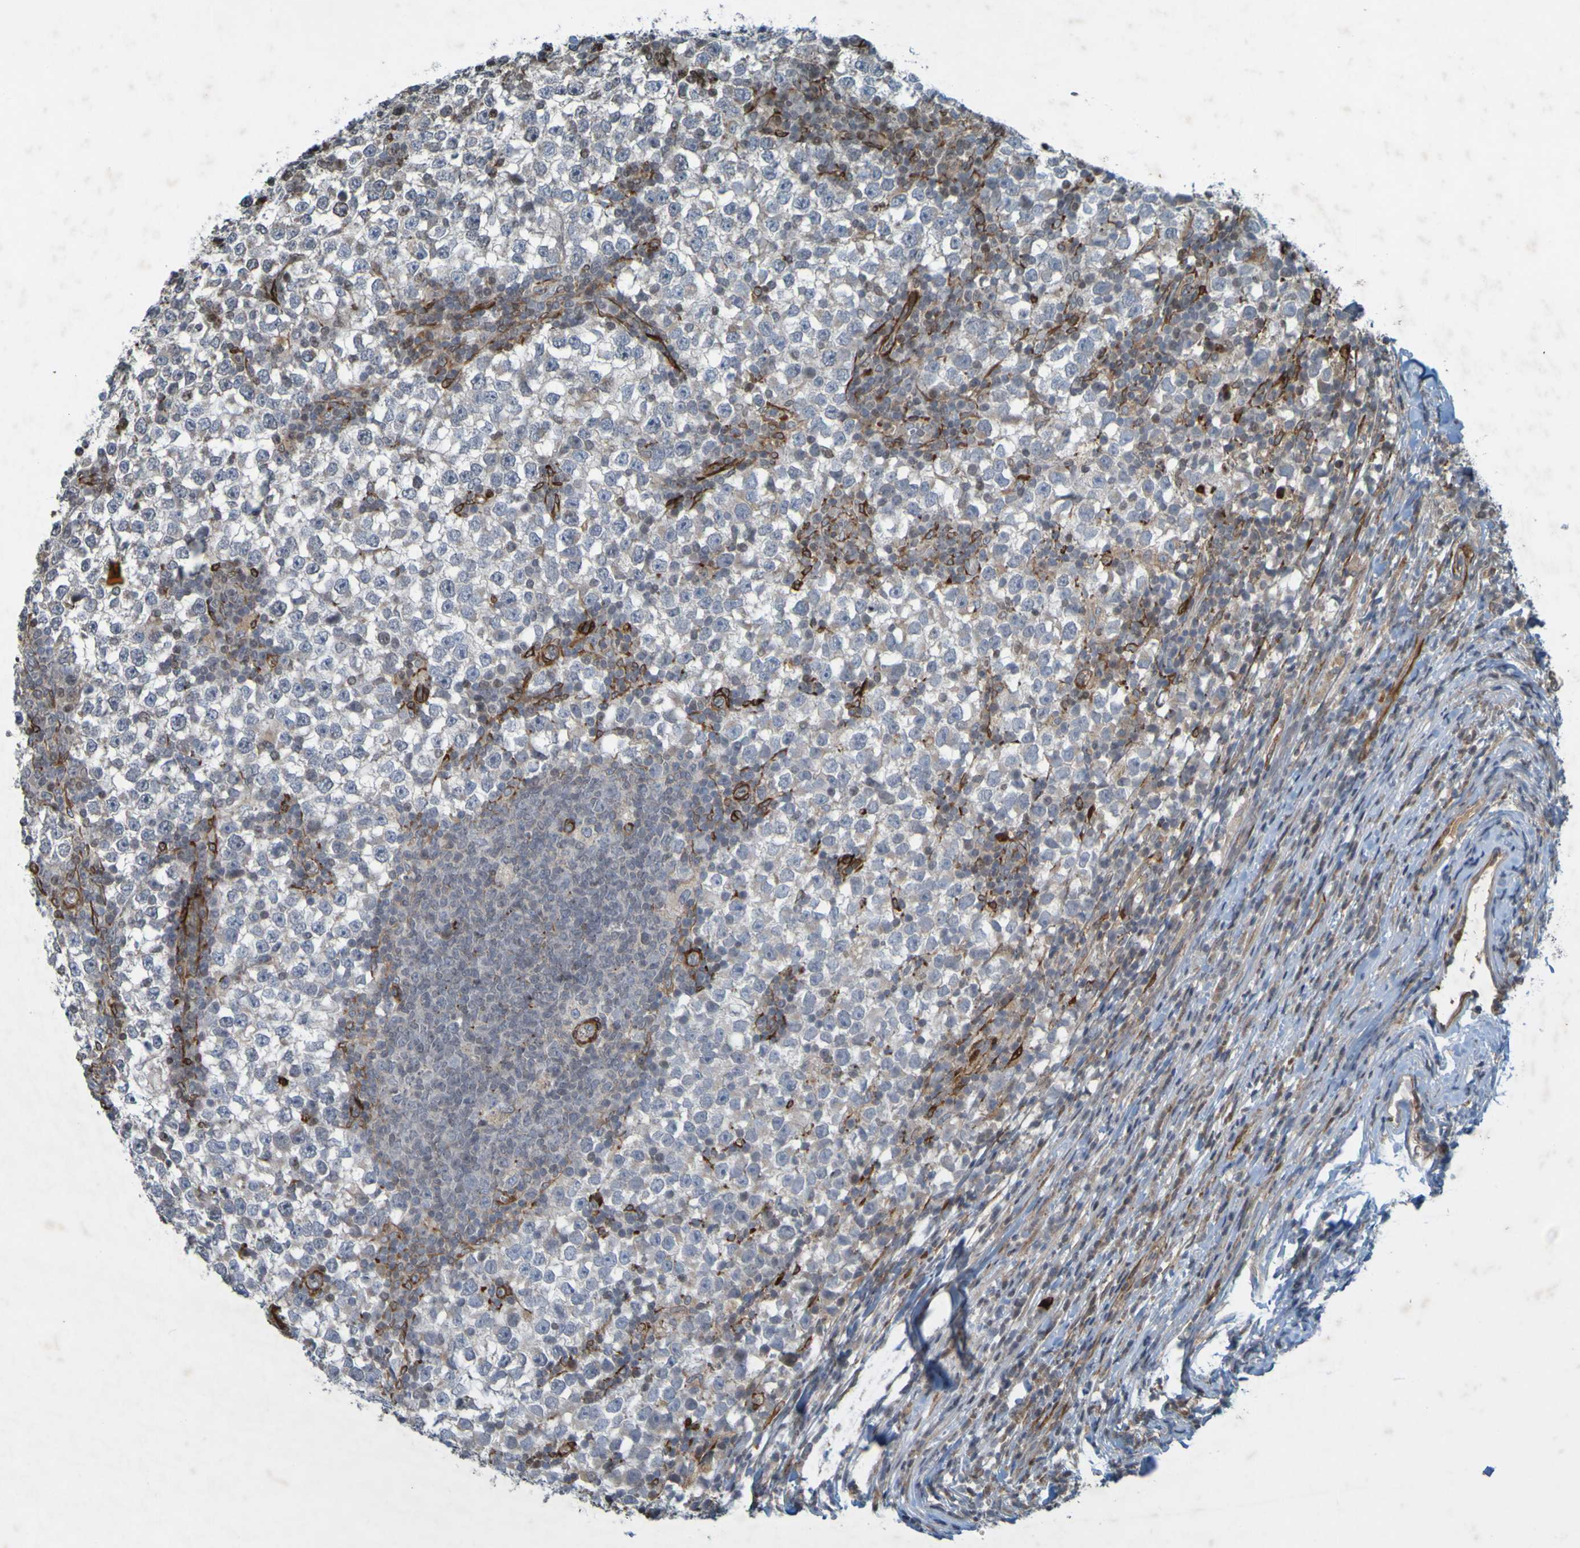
{"staining": {"intensity": "negative", "quantity": "none", "location": "none"}, "tissue": "testis cancer", "cell_type": "Tumor cells", "image_type": "cancer", "snomed": [{"axis": "morphology", "description": "Seminoma, NOS"}, {"axis": "topography", "description": "Testis"}], "caption": "Tumor cells are negative for brown protein staining in testis cancer. Nuclei are stained in blue.", "gene": "GUCY1A1", "patient": {"sex": "male", "age": 65}}